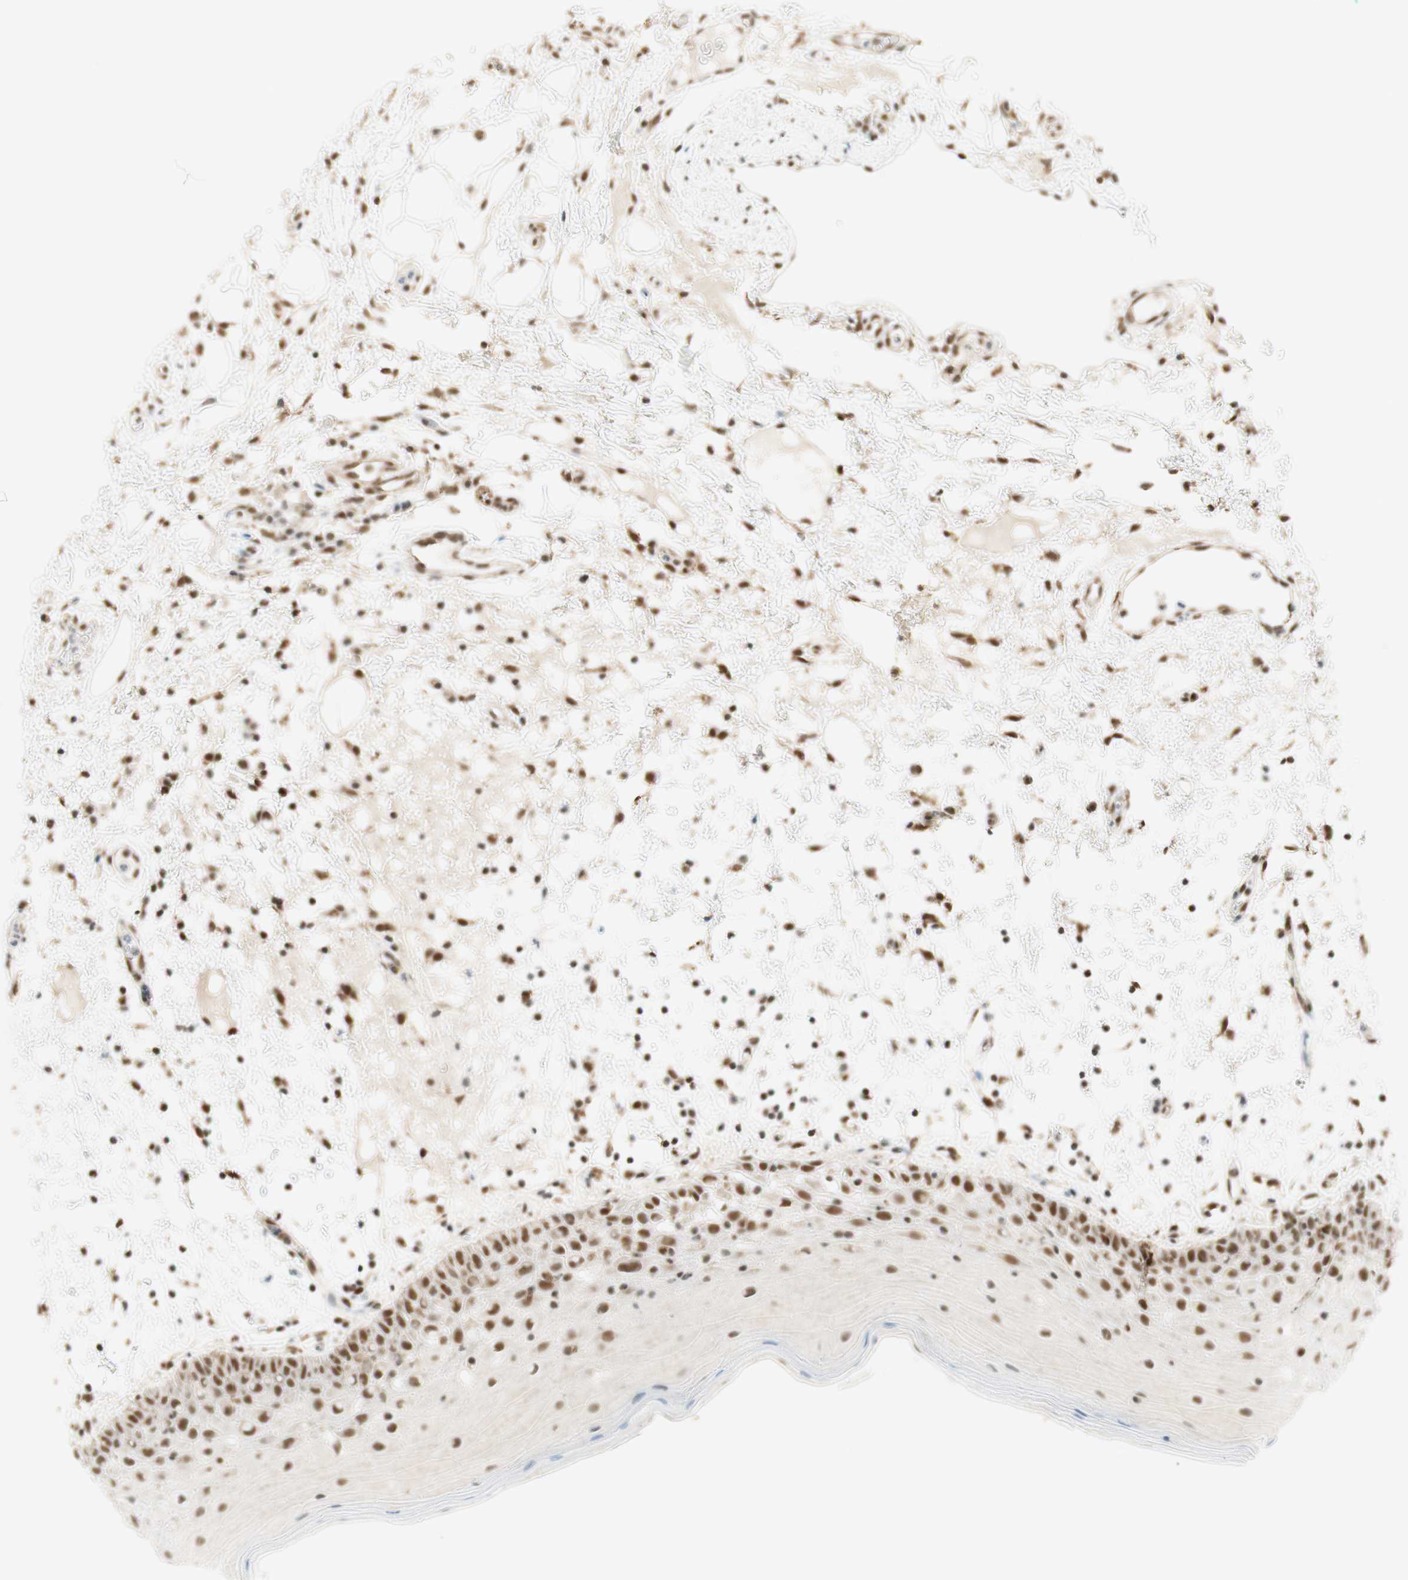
{"staining": {"intensity": "moderate", "quantity": ">75%", "location": "nuclear"}, "tissue": "oral mucosa", "cell_type": "Squamous epithelial cells", "image_type": "normal", "snomed": [{"axis": "morphology", "description": "Normal tissue, NOS"}, {"axis": "morphology", "description": "Squamous cell carcinoma, NOS"}, {"axis": "topography", "description": "Skeletal muscle"}, {"axis": "topography", "description": "Oral tissue"}], "caption": "Protein expression analysis of benign human oral mucosa reveals moderate nuclear expression in about >75% of squamous epithelial cells.", "gene": "ZNF782", "patient": {"sex": "male", "age": 71}}